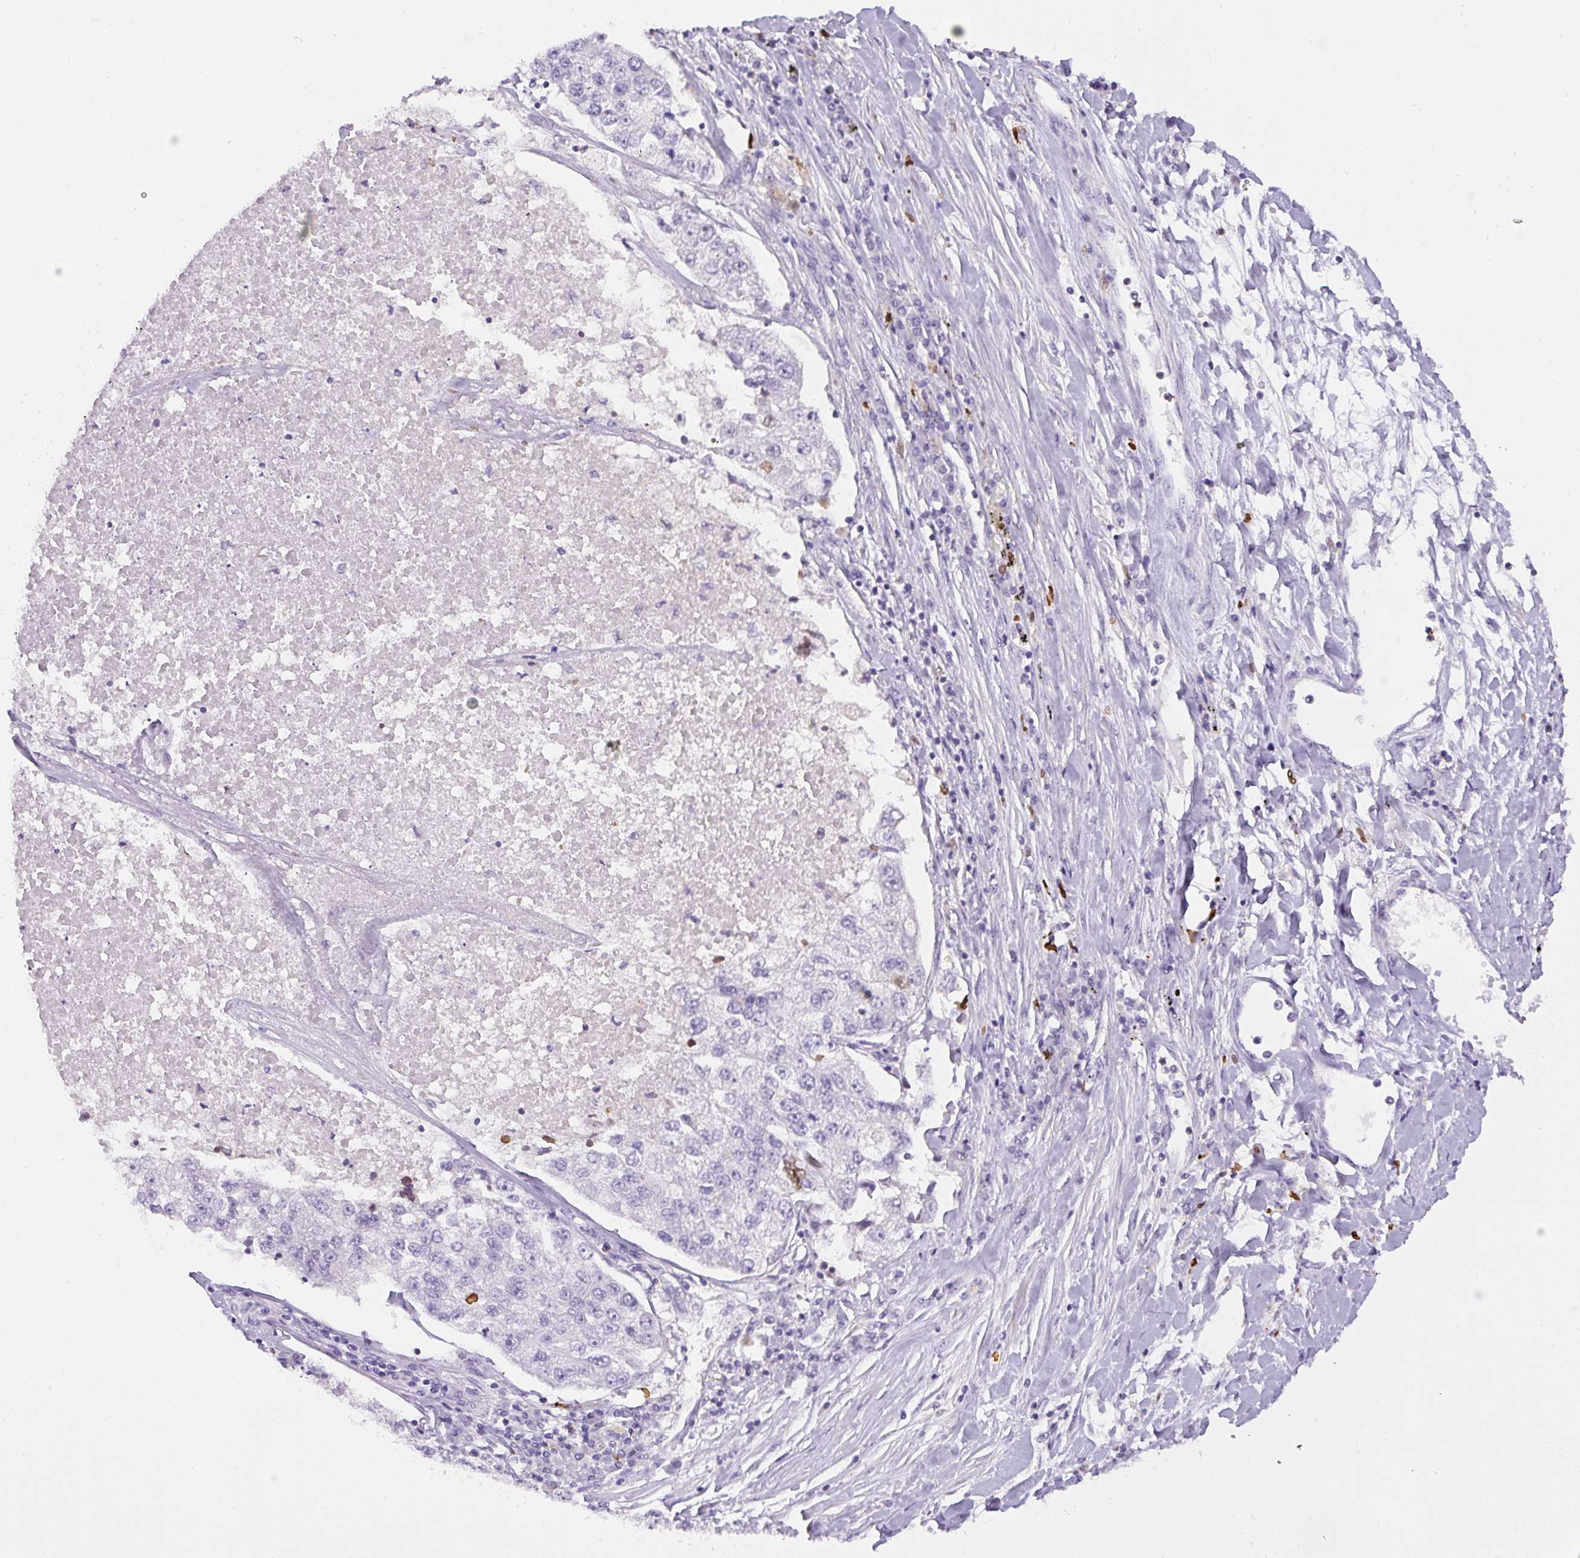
{"staining": {"intensity": "negative", "quantity": "none", "location": "none"}, "tissue": "lung cancer", "cell_type": "Tumor cells", "image_type": "cancer", "snomed": [{"axis": "morphology", "description": "Adenocarcinoma, NOS"}, {"axis": "topography", "description": "Lung"}], "caption": "Immunohistochemistry (IHC) of human lung cancer (adenocarcinoma) exhibits no expression in tumor cells.", "gene": "PIP5KL1", "patient": {"sex": "male", "age": 49}}